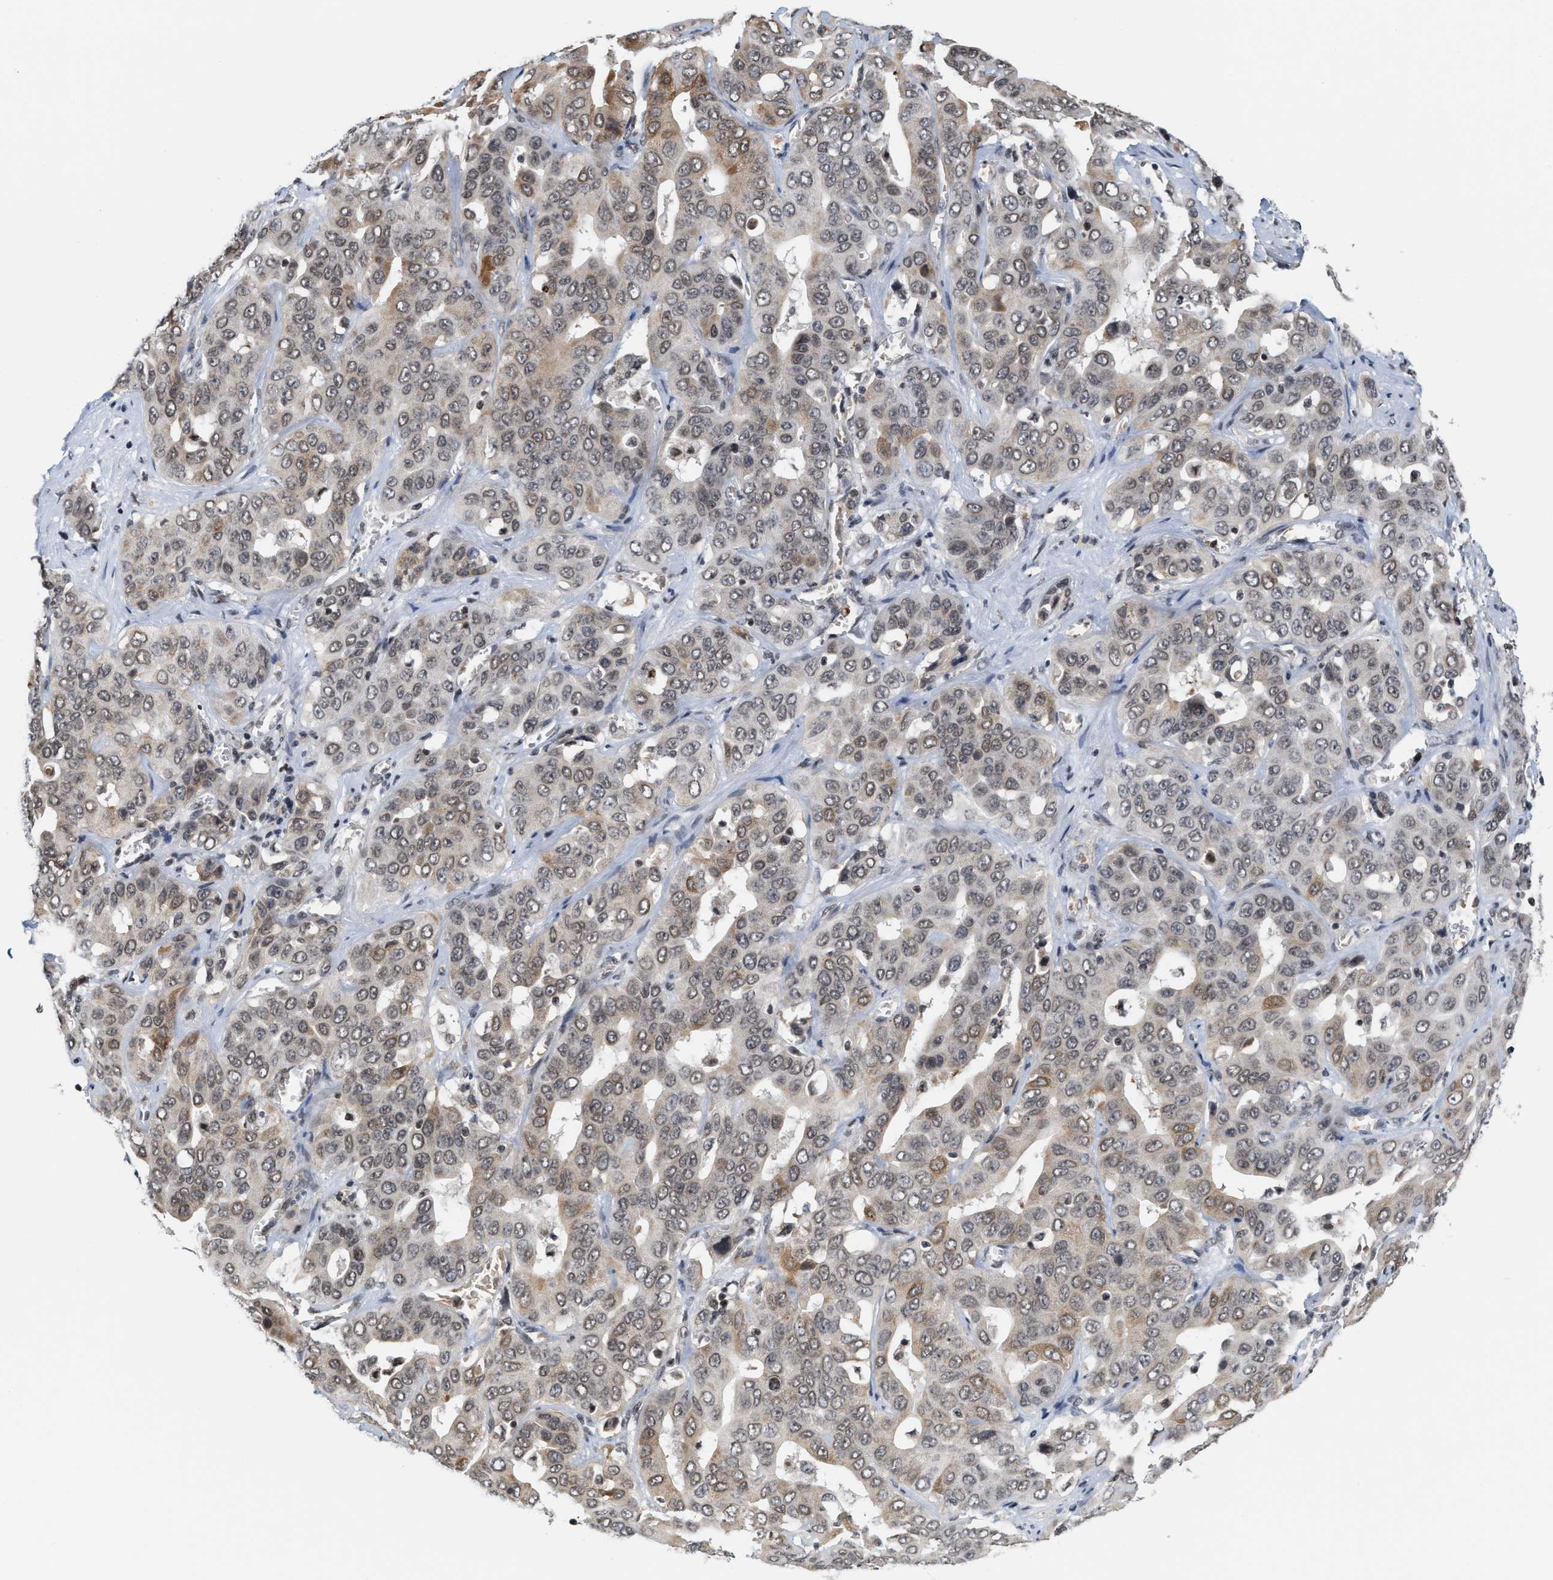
{"staining": {"intensity": "weak", "quantity": ">75%", "location": "nuclear"}, "tissue": "liver cancer", "cell_type": "Tumor cells", "image_type": "cancer", "snomed": [{"axis": "morphology", "description": "Cholangiocarcinoma"}, {"axis": "topography", "description": "Liver"}], "caption": "Tumor cells reveal low levels of weak nuclear staining in about >75% of cells in human liver cancer (cholangiocarcinoma).", "gene": "ANKRD6", "patient": {"sex": "female", "age": 52}}